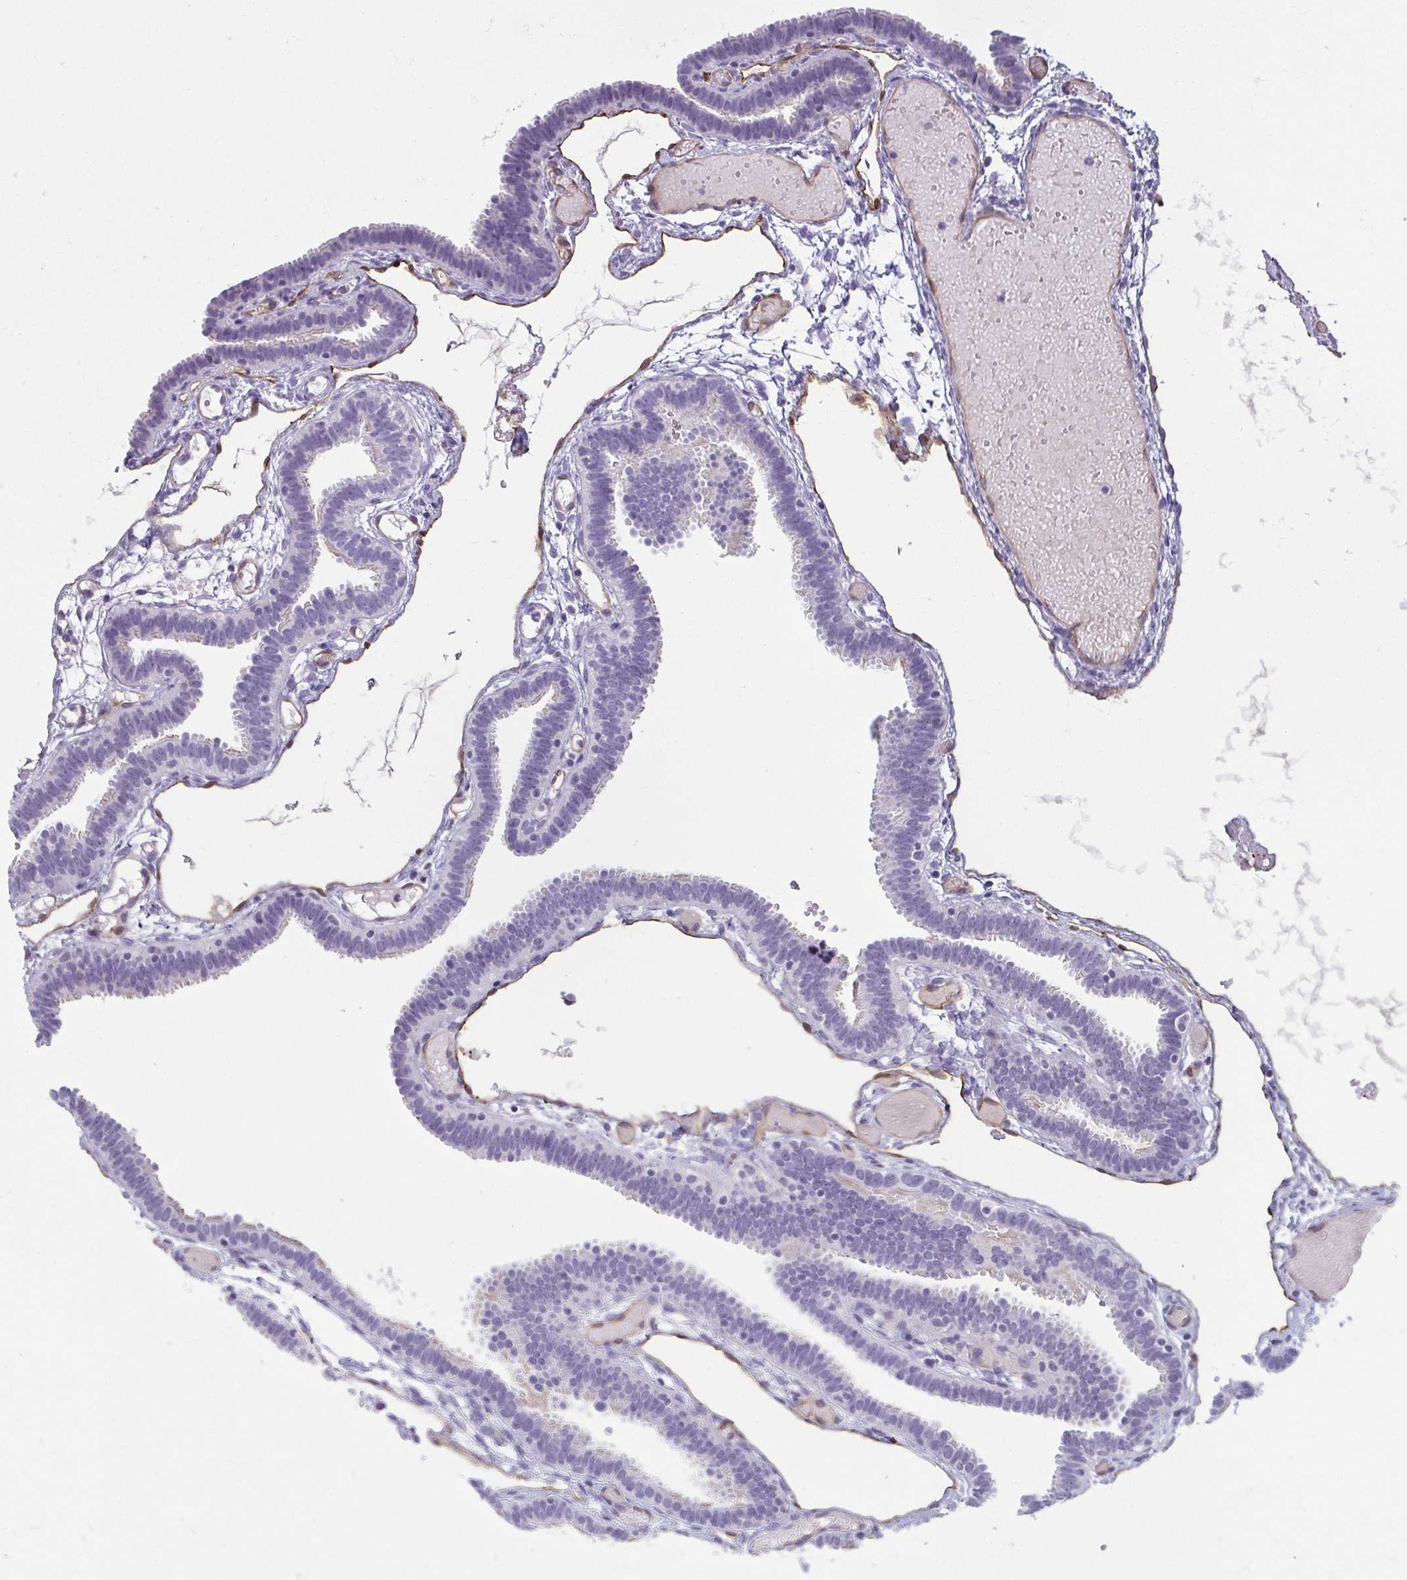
{"staining": {"intensity": "negative", "quantity": "none", "location": "none"}, "tissue": "fallopian tube", "cell_type": "Glandular cells", "image_type": "normal", "snomed": [{"axis": "morphology", "description": "Normal tissue, NOS"}, {"axis": "topography", "description": "Fallopian tube"}], "caption": "This is a image of IHC staining of unremarkable fallopian tube, which shows no staining in glandular cells.", "gene": "PDE2A", "patient": {"sex": "female", "age": 37}}